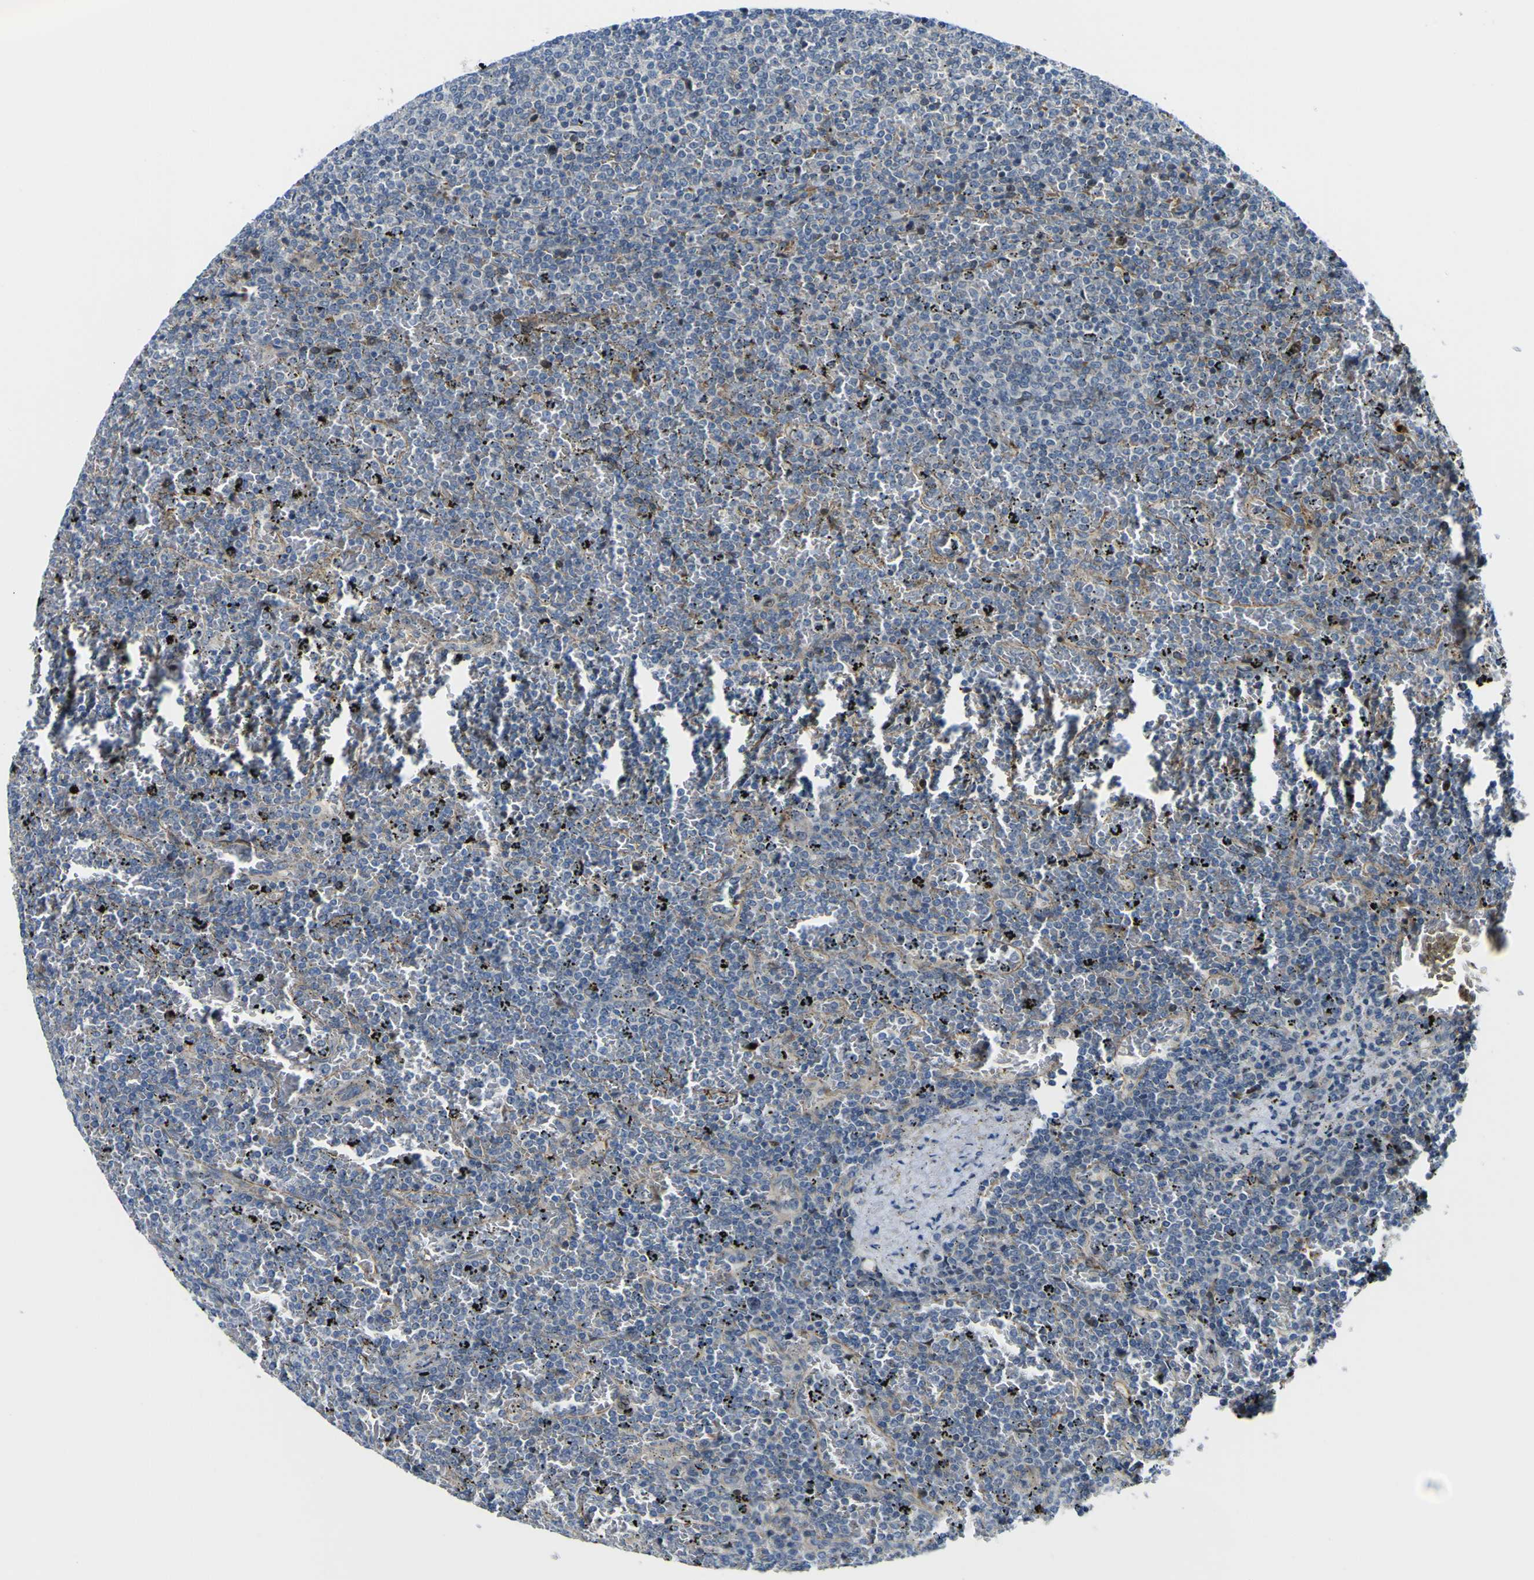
{"staining": {"intensity": "negative", "quantity": "none", "location": "none"}, "tissue": "lymphoma", "cell_type": "Tumor cells", "image_type": "cancer", "snomed": [{"axis": "morphology", "description": "Malignant lymphoma, non-Hodgkin's type, Low grade"}, {"axis": "topography", "description": "Spleen"}], "caption": "Tumor cells are negative for brown protein staining in malignant lymphoma, non-Hodgkin's type (low-grade).", "gene": "KDM7A", "patient": {"sex": "female", "age": 77}}